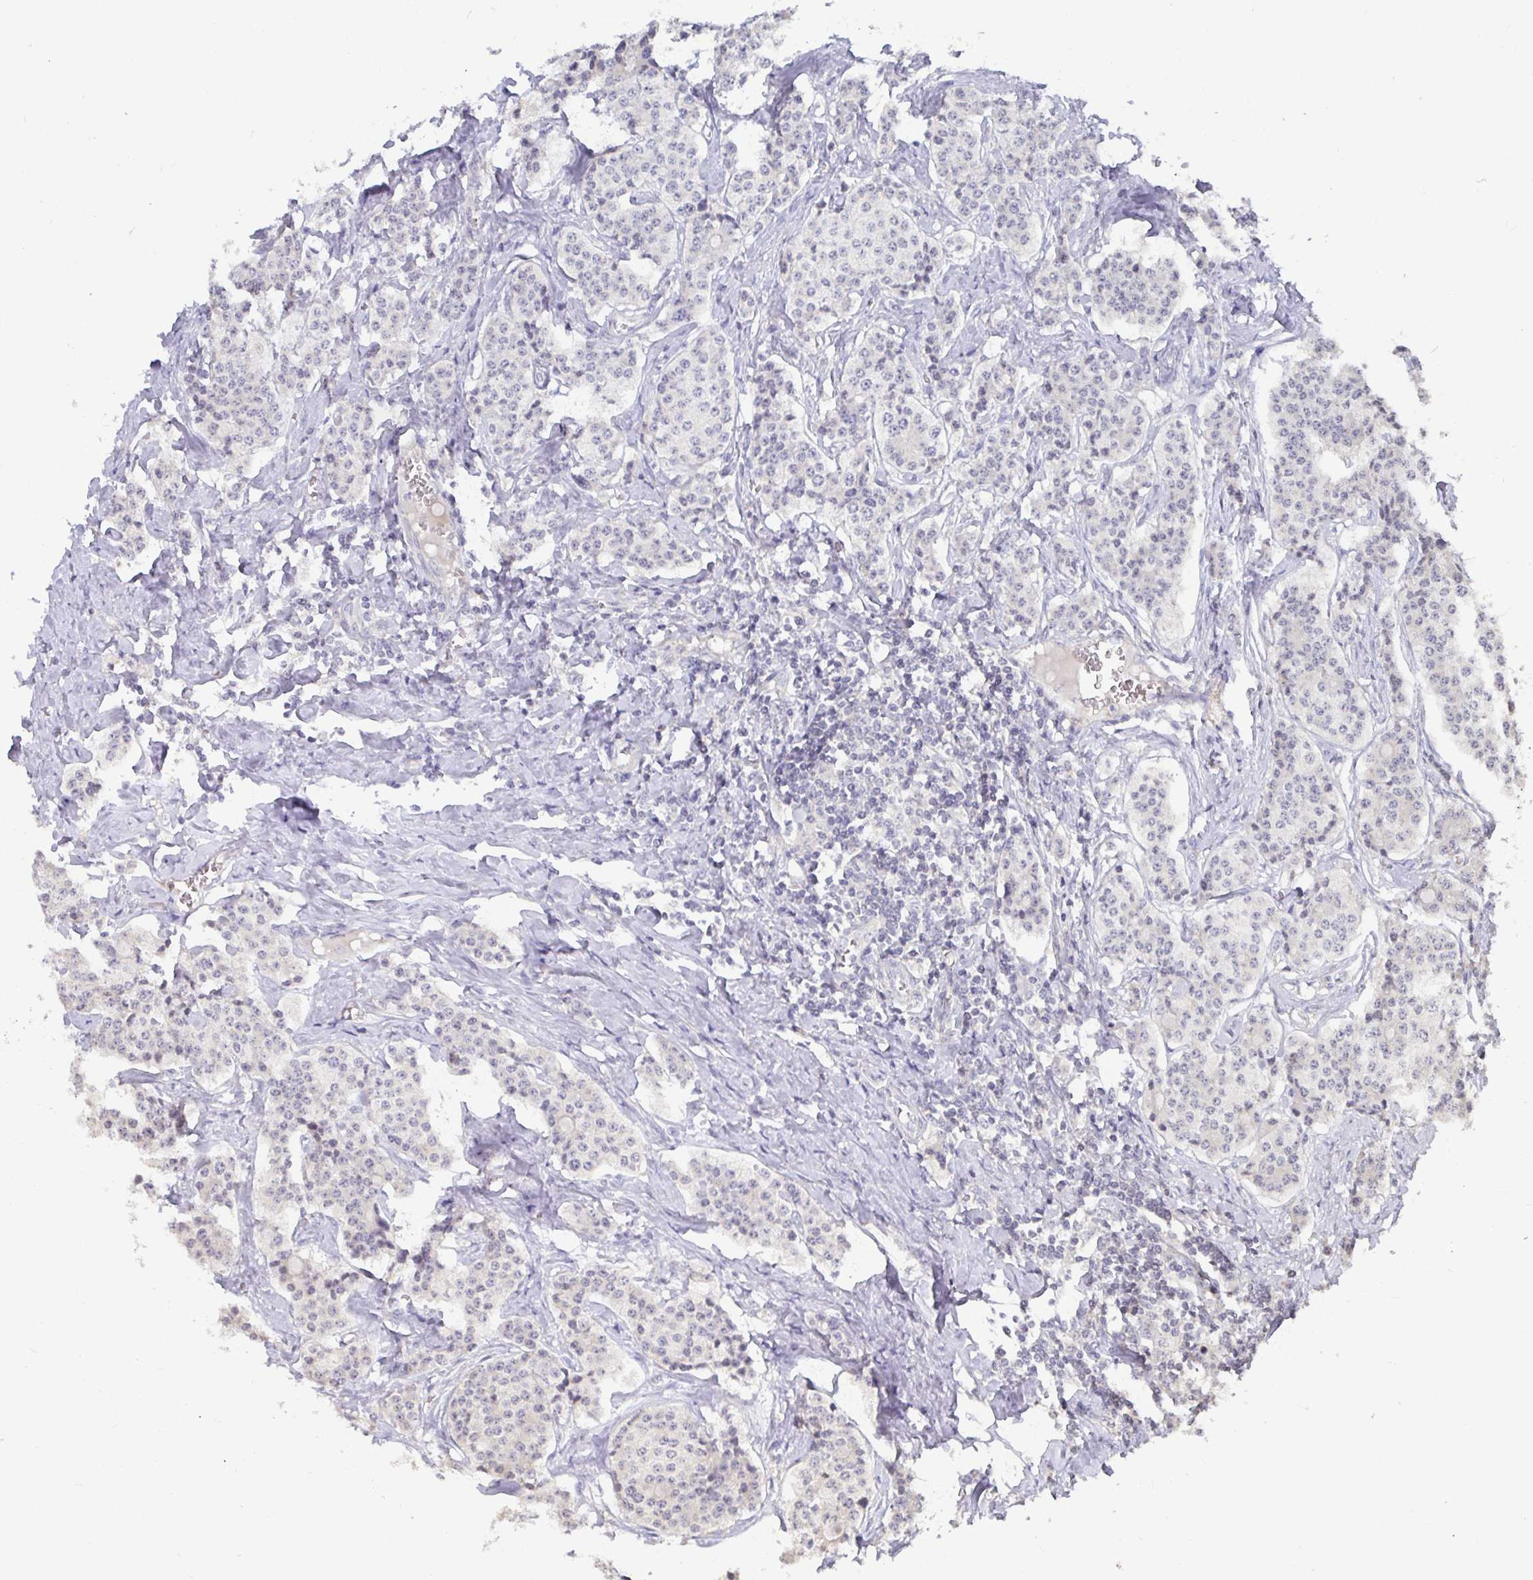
{"staining": {"intensity": "negative", "quantity": "none", "location": "none"}, "tissue": "carcinoid", "cell_type": "Tumor cells", "image_type": "cancer", "snomed": [{"axis": "morphology", "description": "Carcinoid, malignant, NOS"}, {"axis": "topography", "description": "Small intestine"}], "caption": "Immunohistochemistry of carcinoid exhibits no expression in tumor cells.", "gene": "ANLN", "patient": {"sex": "female", "age": 64}}